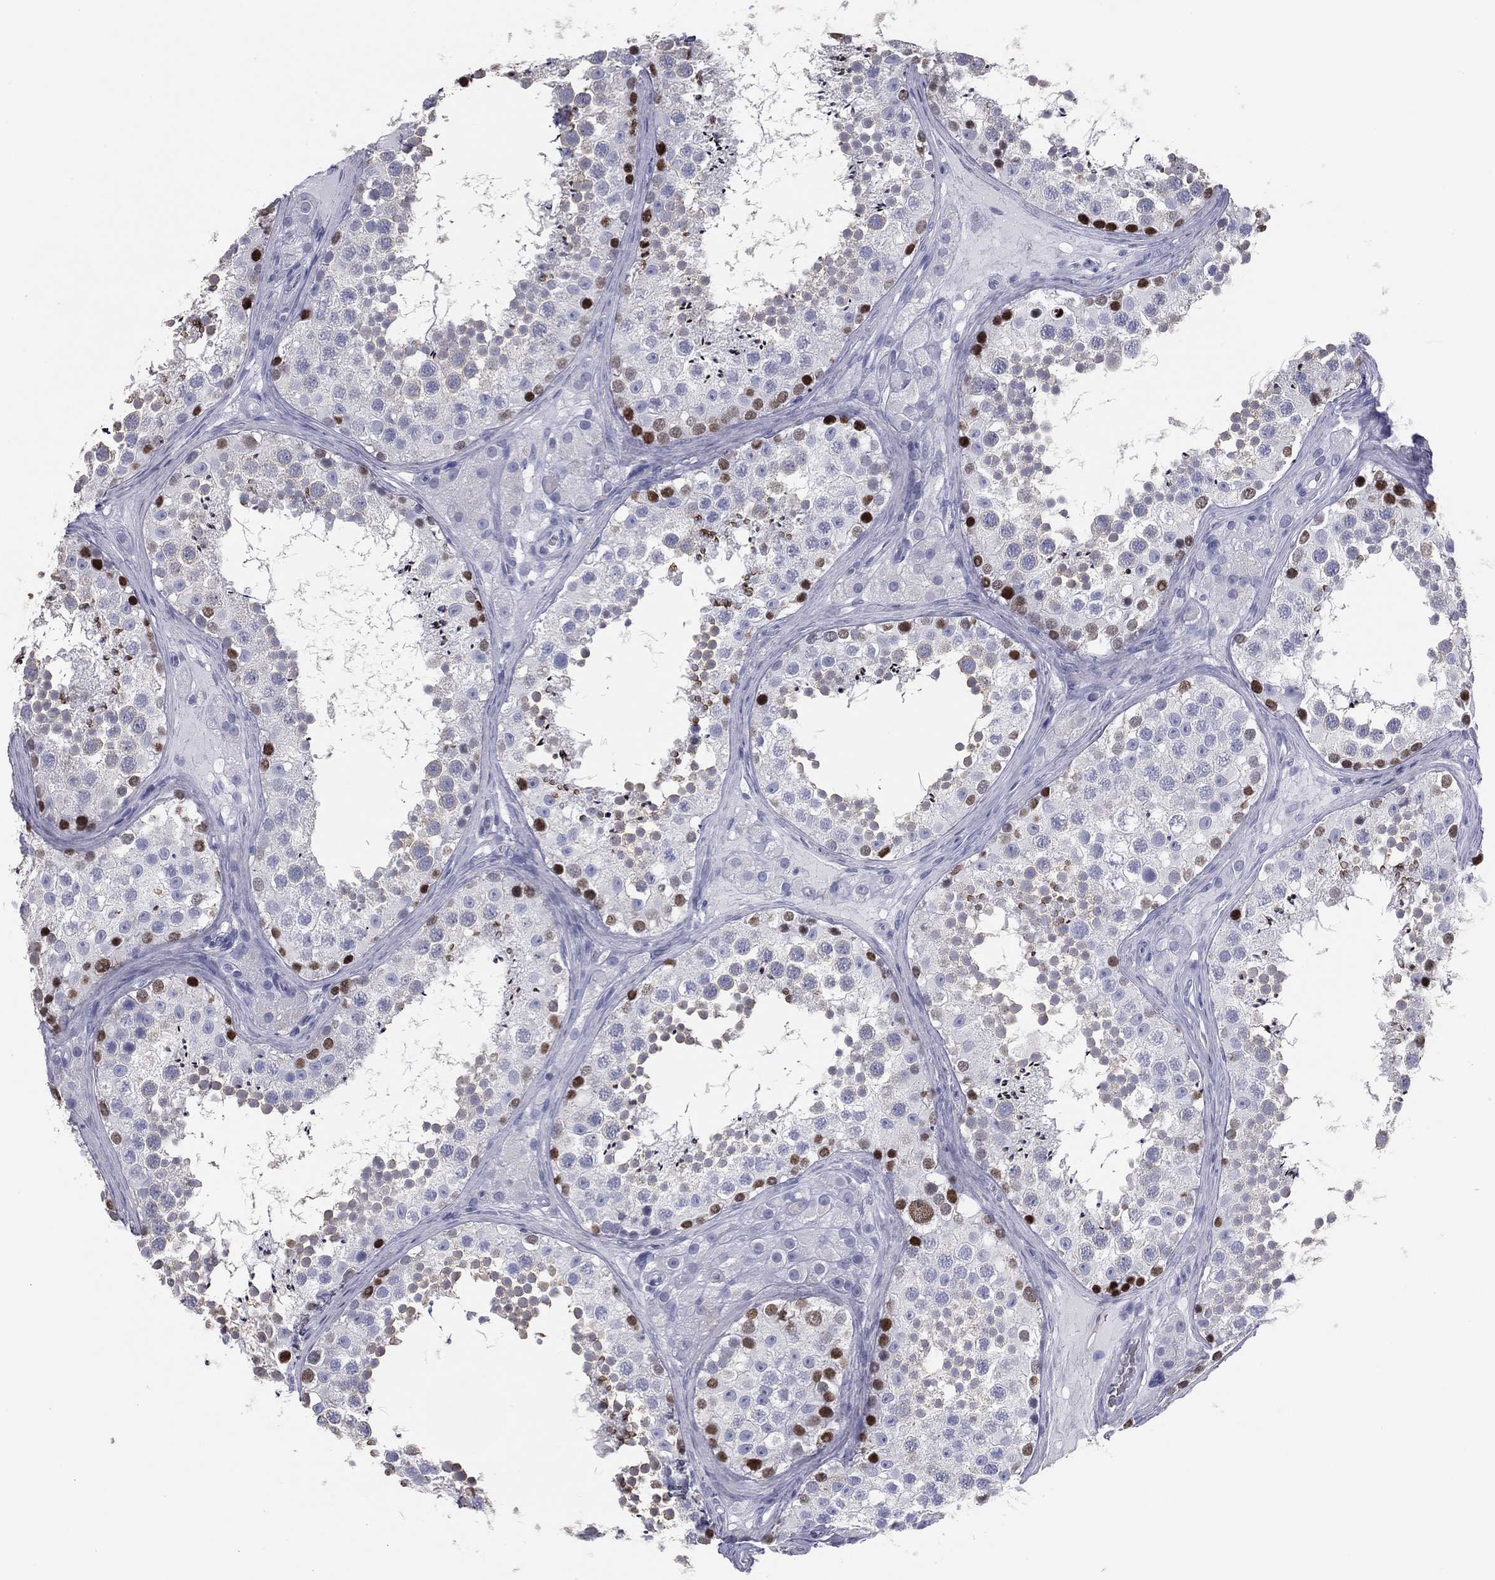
{"staining": {"intensity": "strong", "quantity": "<25%", "location": "nuclear"}, "tissue": "testis", "cell_type": "Cells in seminiferous ducts", "image_type": "normal", "snomed": [{"axis": "morphology", "description": "Normal tissue, NOS"}, {"axis": "topography", "description": "Testis"}], "caption": "Strong nuclear positivity is identified in about <25% of cells in seminiferous ducts in unremarkable testis. (DAB = brown stain, brightfield microscopy at high magnification).", "gene": "ESX1", "patient": {"sex": "male", "age": 41}}